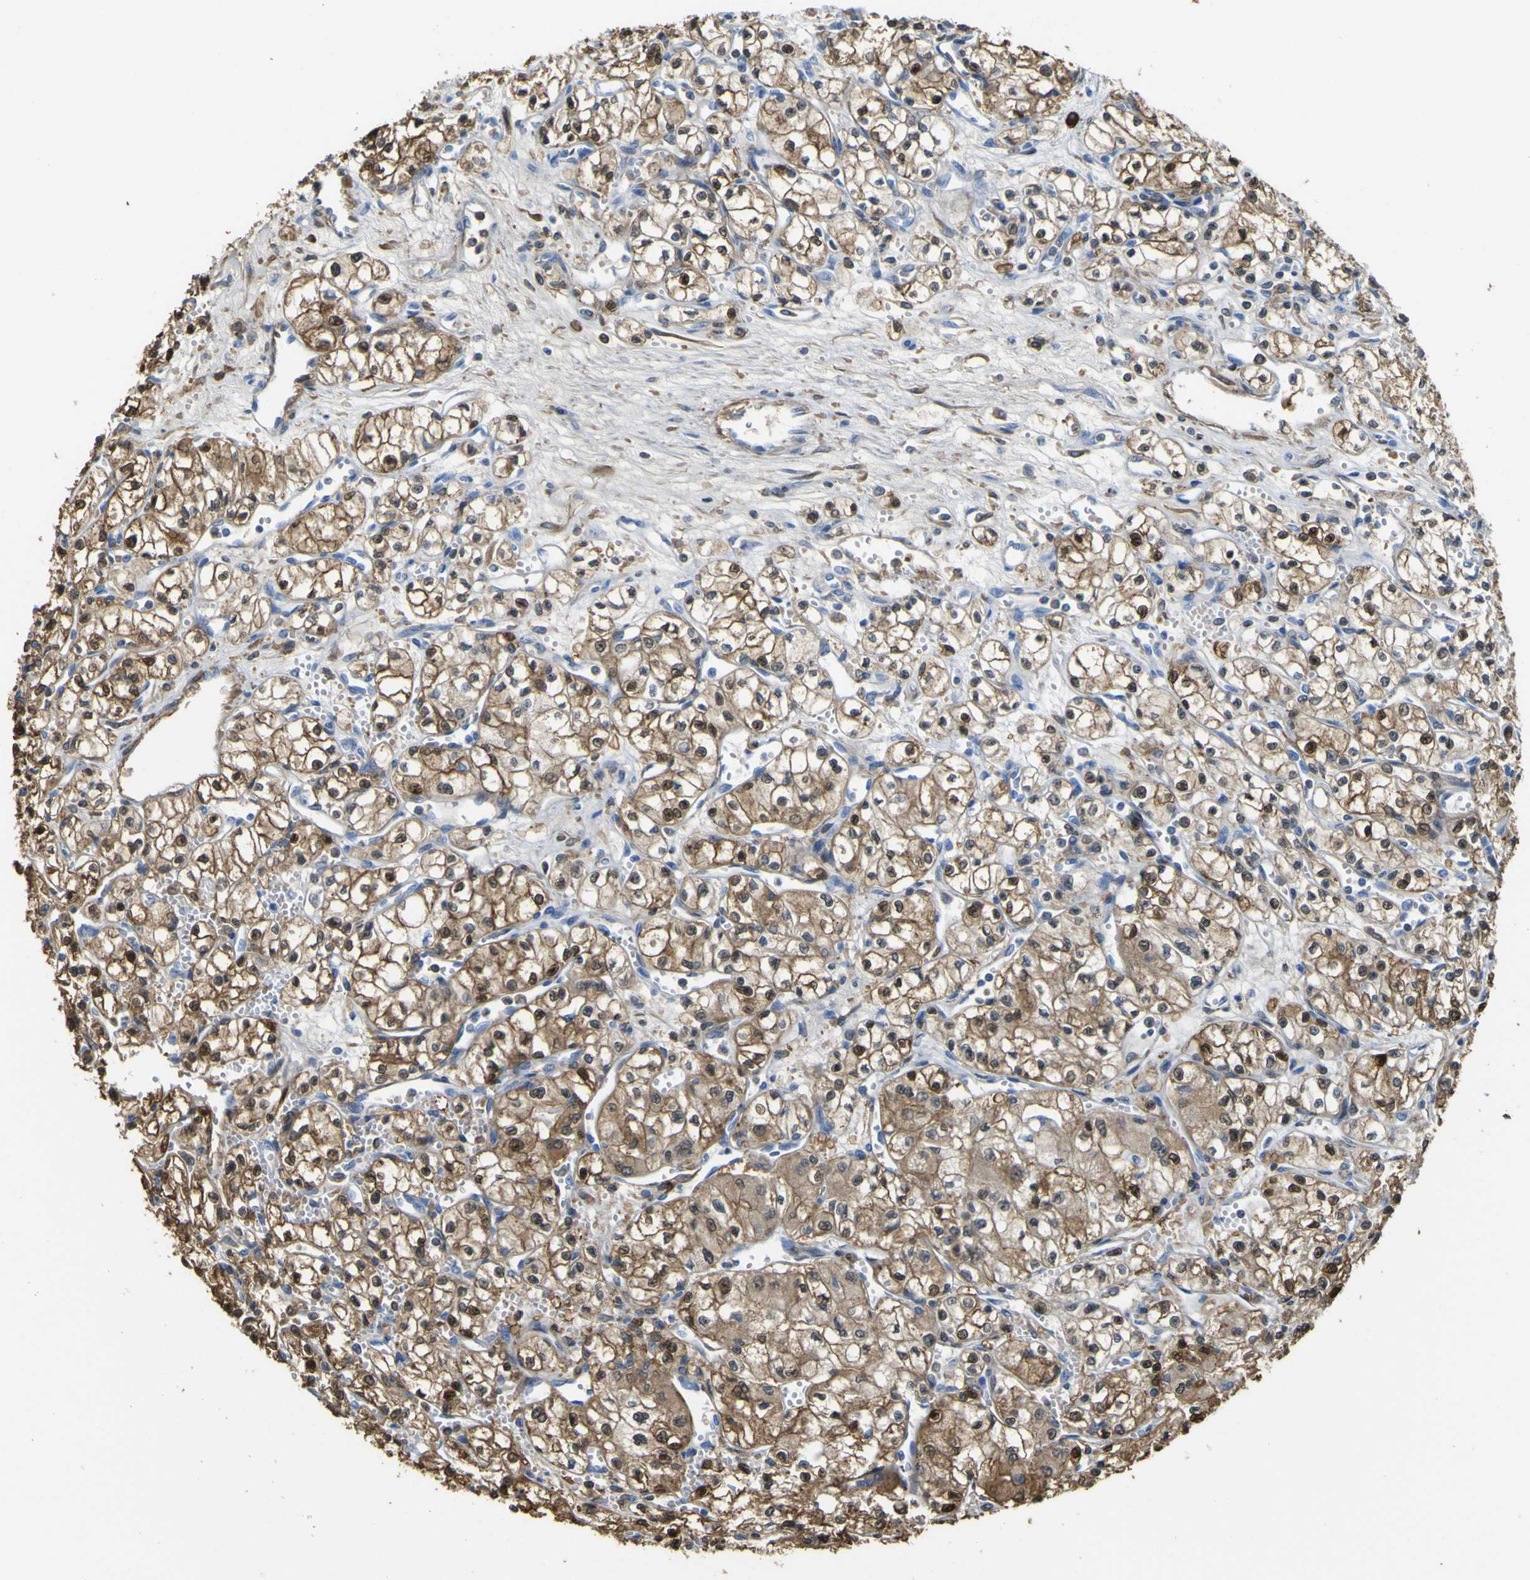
{"staining": {"intensity": "moderate", "quantity": ">75%", "location": "cytoplasmic/membranous,nuclear"}, "tissue": "renal cancer", "cell_type": "Tumor cells", "image_type": "cancer", "snomed": [{"axis": "morphology", "description": "Normal tissue, NOS"}, {"axis": "morphology", "description": "Adenocarcinoma, NOS"}, {"axis": "topography", "description": "Kidney"}], "caption": "Renal cancer stained for a protein reveals moderate cytoplasmic/membranous and nuclear positivity in tumor cells.", "gene": "ABHD3", "patient": {"sex": "male", "age": 59}}